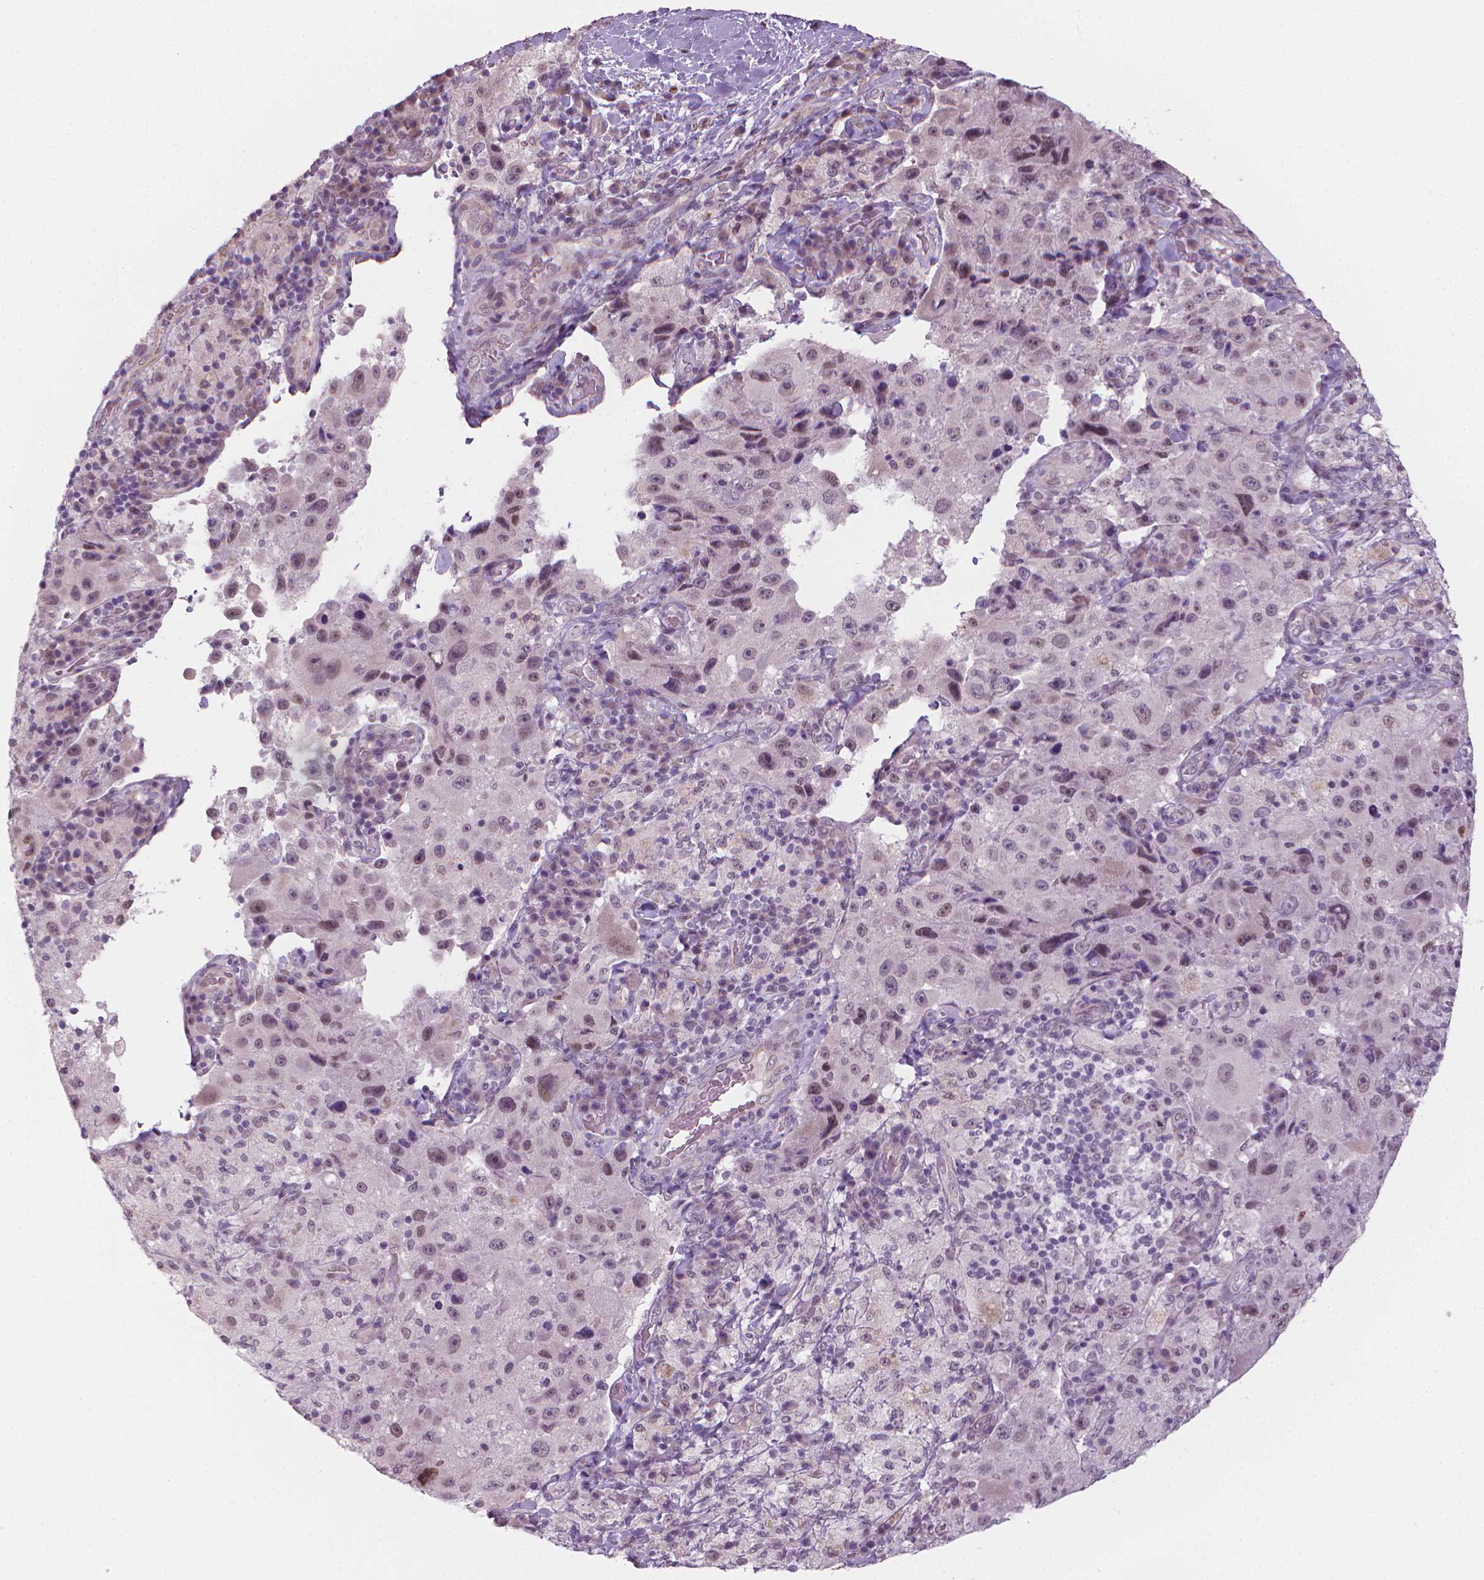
{"staining": {"intensity": "weak", "quantity": "<25%", "location": "nuclear"}, "tissue": "melanoma", "cell_type": "Tumor cells", "image_type": "cancer", "snomed": [{"axis": "morphology", "description": "Malignant melanoma, Metastatic site"}, {"axis": "topography", "description": "Lymph node"}], "caption": "IHC micrograph of neoplastic tissue: human malignant melanoma (metastatic site) stained with DAB reveals no significant protein positivity in tumor cells.", "gene": "CDKN1C", "patient": {"sex": "male", "age": 62}}